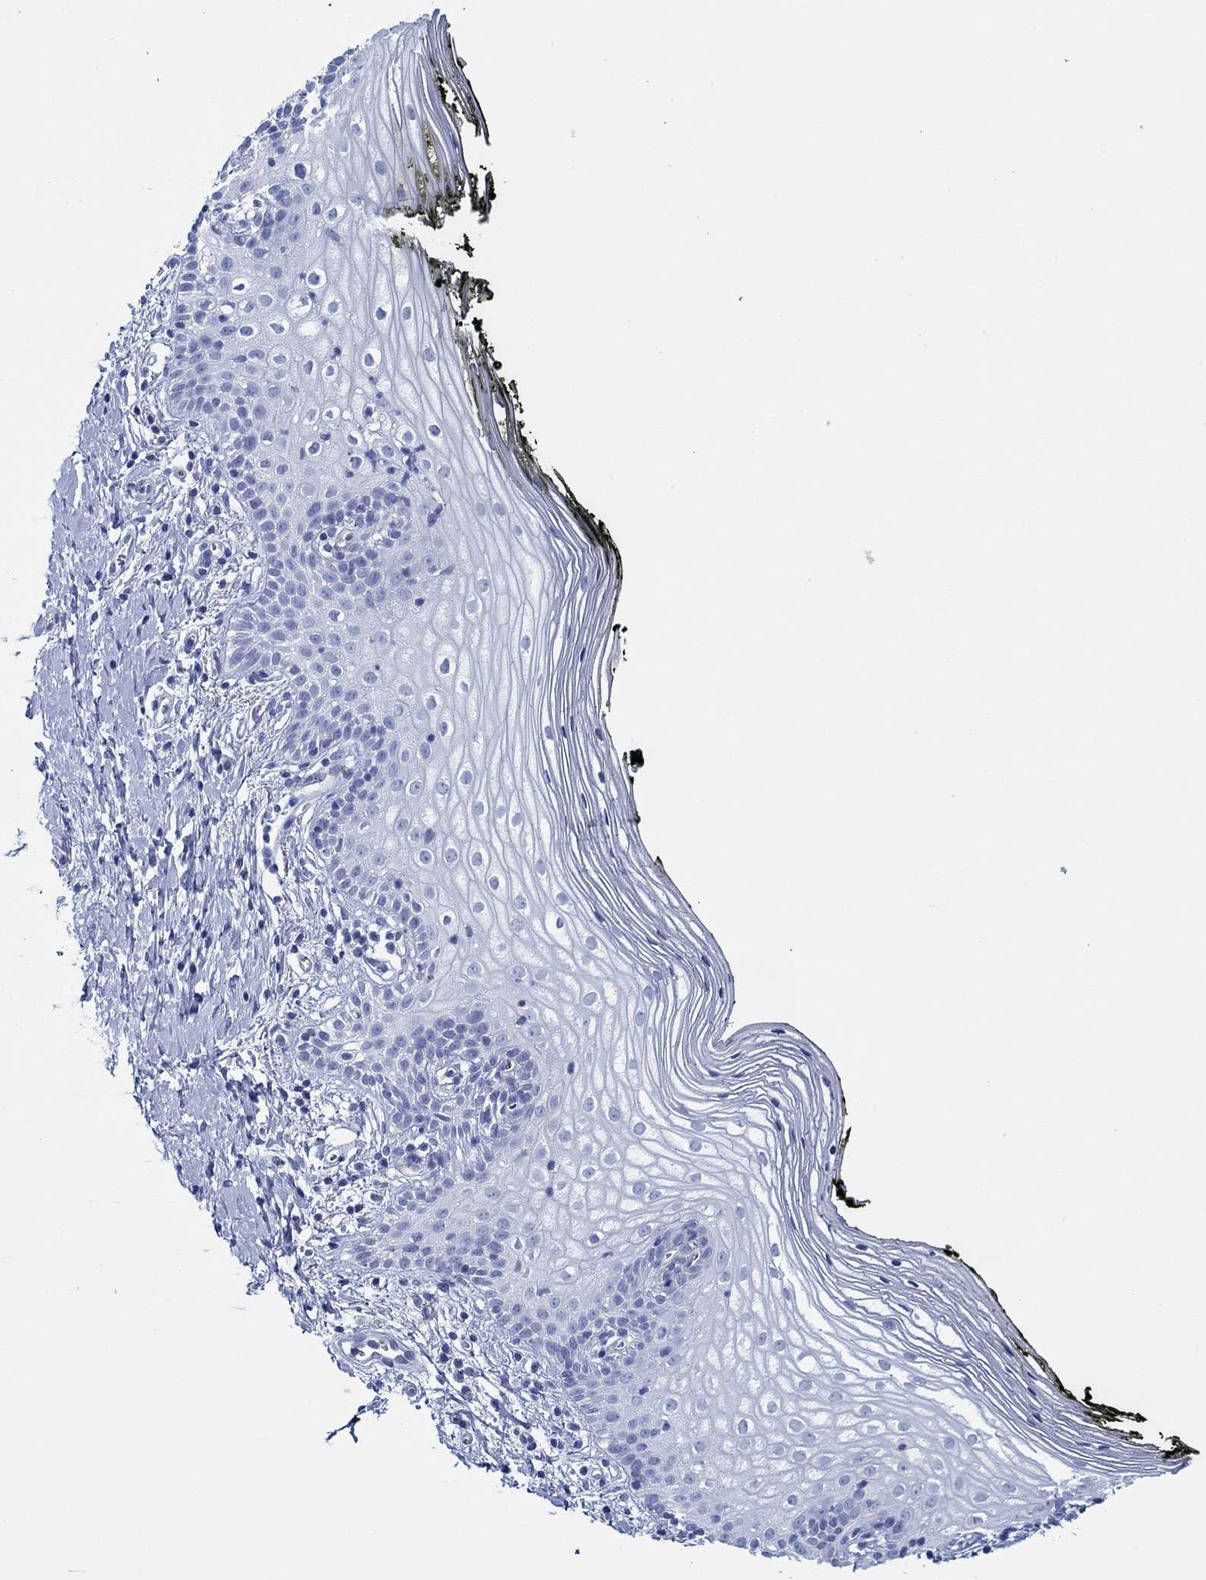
{"staining": {"intensity": "negative", "quantity": "none", "location": "none"}, "tissue": "vagina", "cell_type": "Squamous epithelial cells", "image_type": "normal", "snomed": [{"axis": "morphology", "description": "Normal tissue, NOS"}, {"axis": "topography", "description": "Vagina"}], "caption": "IHC image of benign vagina stained for a protein (brown), which demonstrates no staining in squamous epithelial cells.", "gene": "IGFBP6", "patient": {"sex": "female", "age": 47}}